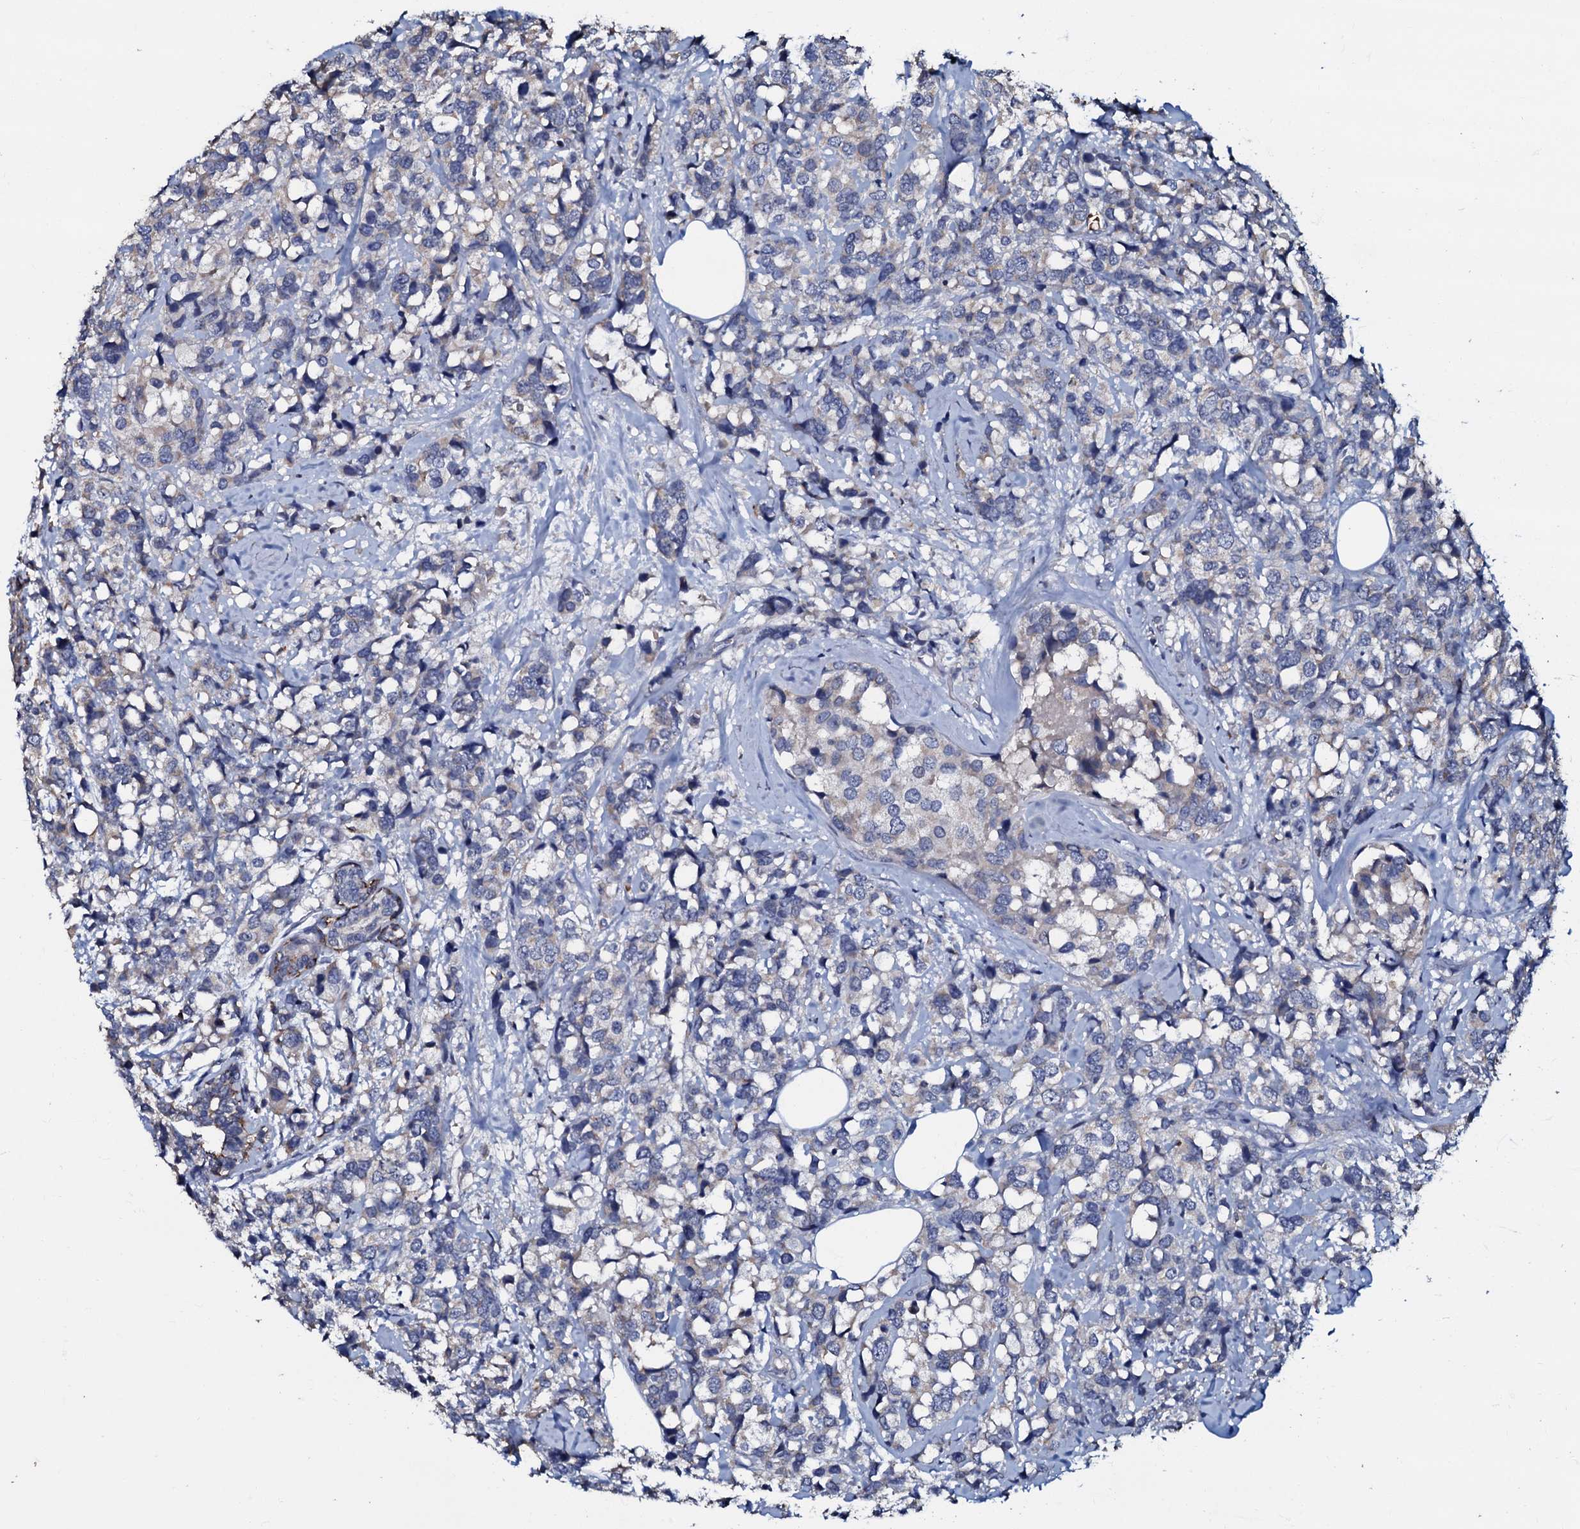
{"staining": {"intensity": "weak", "quantity": "<25%", "location": "cytoplasmic/membranous"}, "tissue": "breast cancer", "cell_type": "Tumor cells", "image_type": "cancer", "snomed": [{"axis": "morphology", "description": "Lobular carcinoma"}, {"axis": "topography", "description": "Breast"}], "caption": "Human breast cancer (lobular carcinoma) stained for a protein using immunohistochemistry (IHC) displays no positivity in tumor cells.", "gene": "CPNE2", "patient": {"sex": "female", "age": 59}}